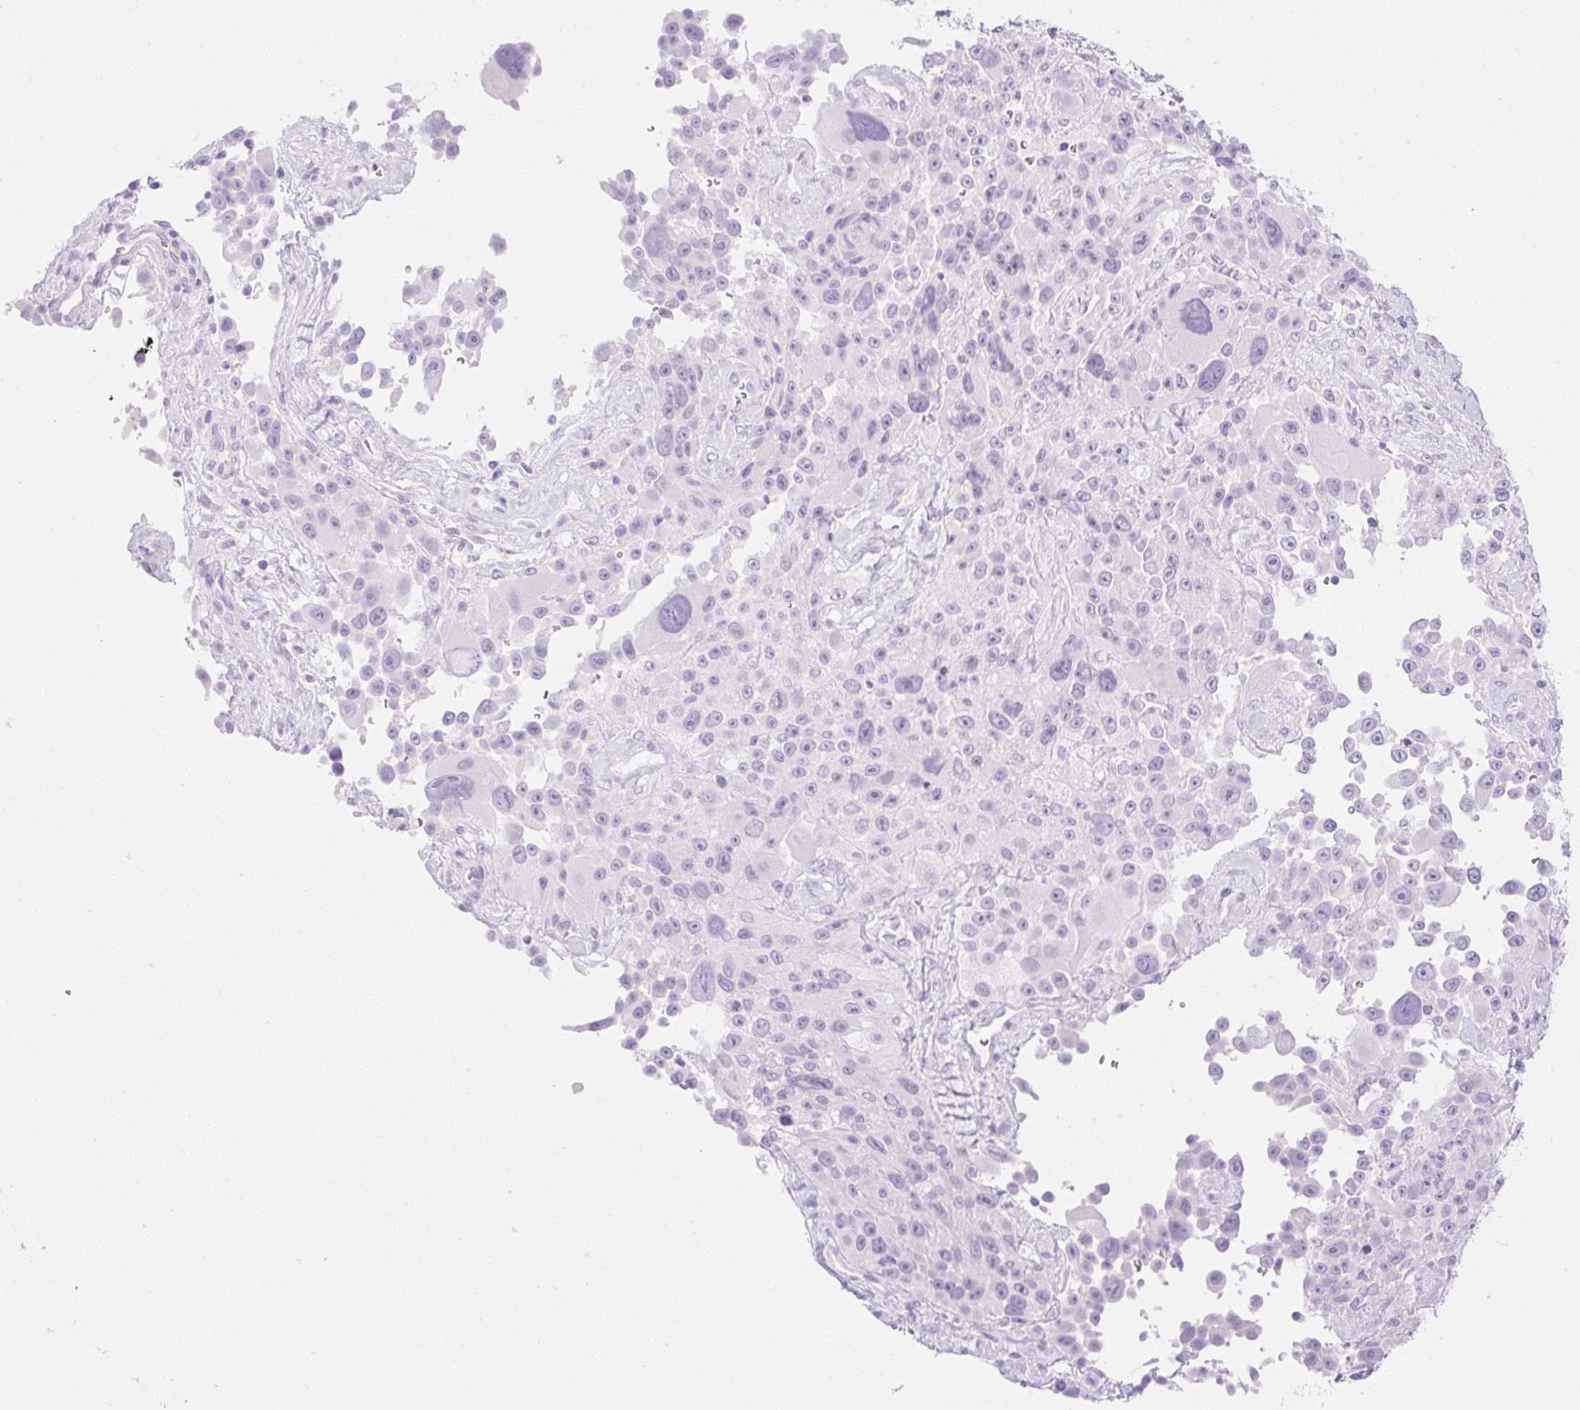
{"staining": {"intensity": "negative", "quantity": "none", "location": "none"}, "tissue": "melanoma", "cell_type": "Tumor cells", "image_type": "cancer", "snomed": [{"axis": "morphology", "description": "Malignant melanoma, Metastatic site"}, {"axis": "topography", "description": "Lymph node"}], "caption": "Melanoma stained for a protein using IHC shows no staining tumor cells.", "gene": "SPRR4", "patient": {"sex": "male", "age": 62}}